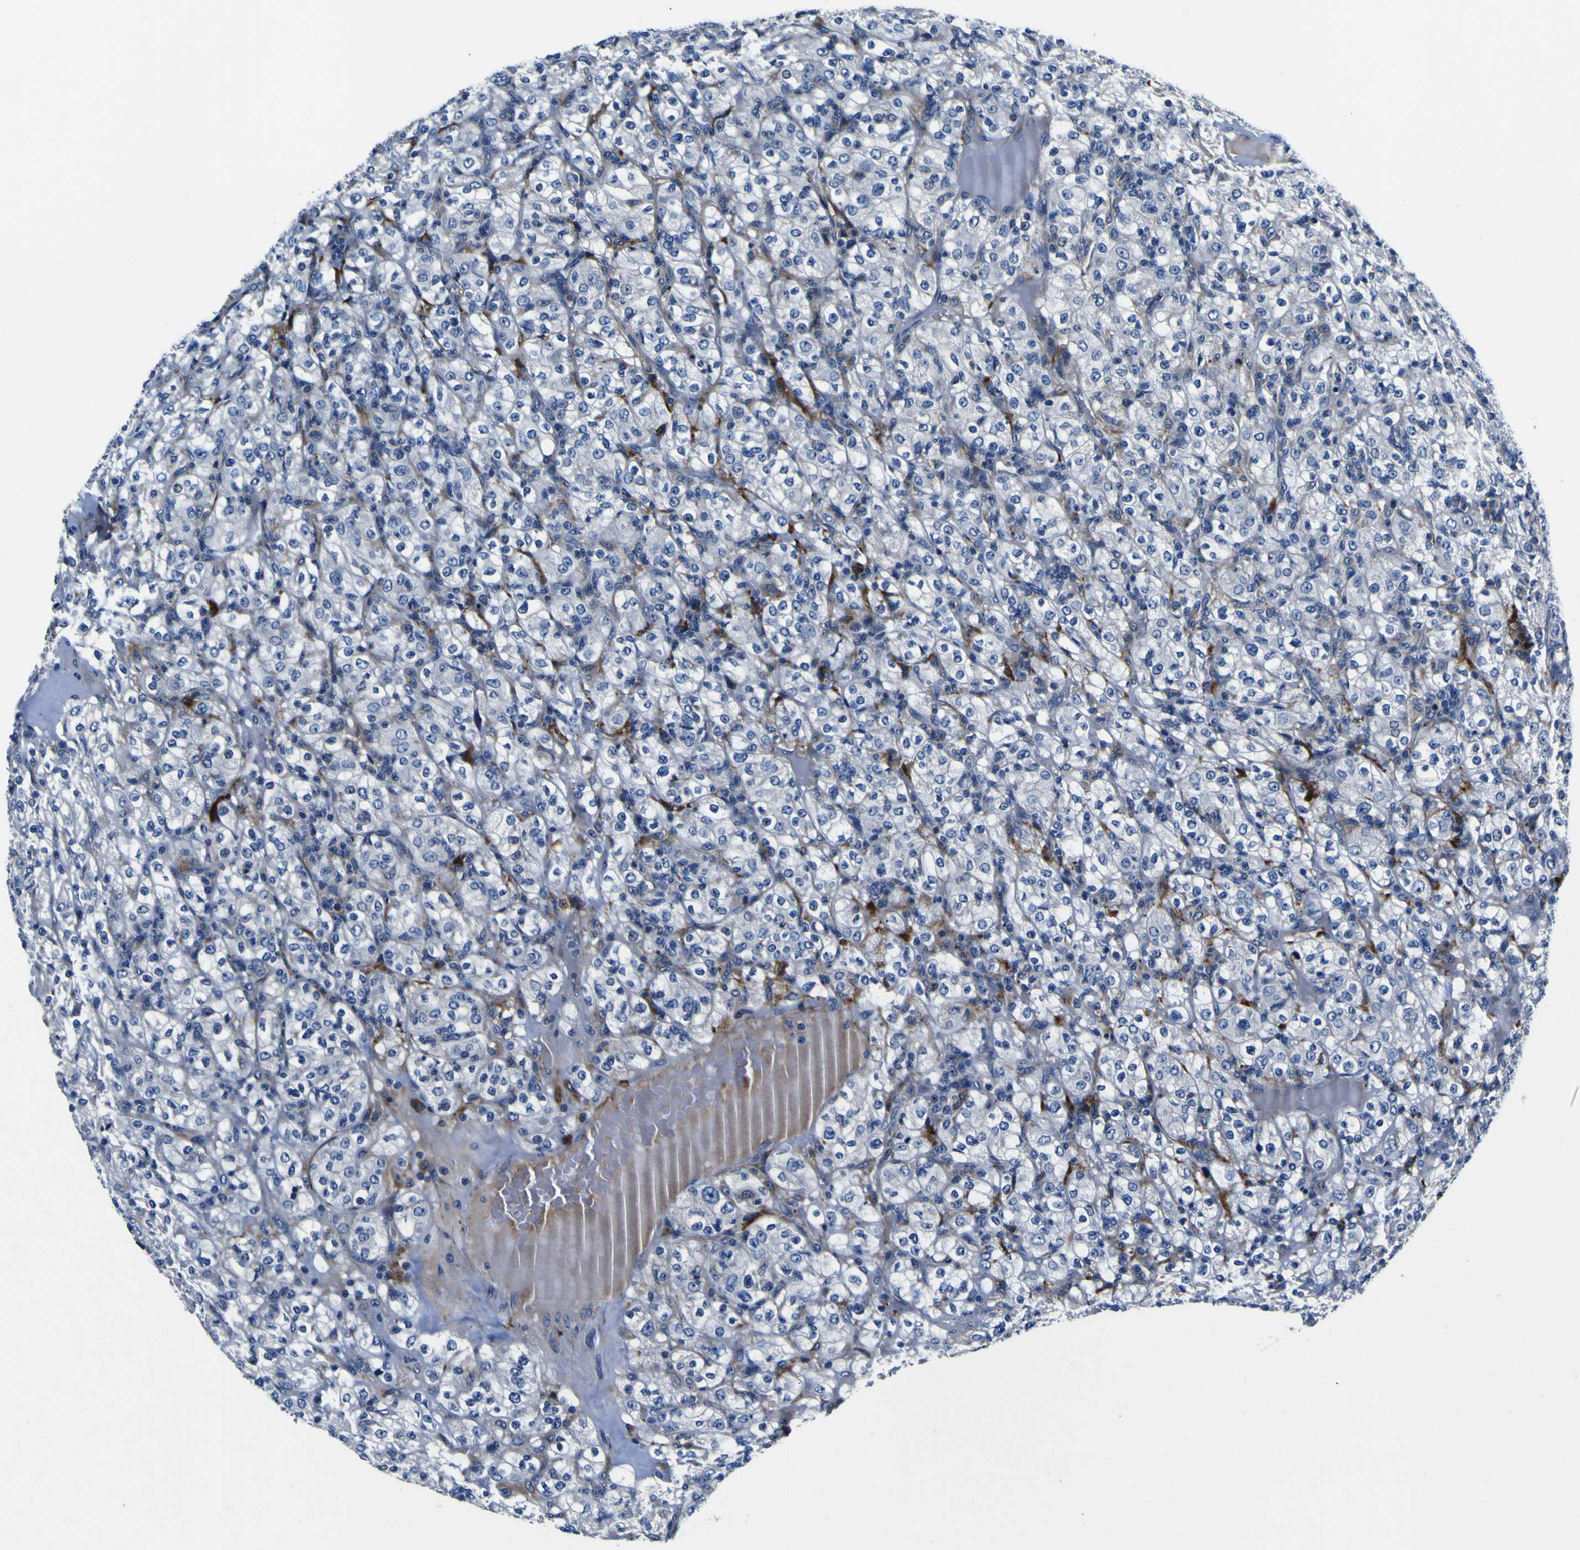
{"staining": {"intensity": "weak", "quantity": "<25%", "location": "cytoplasmic/membranous"}, "tissue": "renal cancer", "cell_type": "Tumor cells", "image_type": "cancer", "snomed": [{"axis": "morphology", "description": "Normal tissue, NOS"}, {"axis": "morphology", "description": "Adenocarcinoma, NOS"}, {"axis": "topography", "description": "Kidney"}], "caption": "Protein analysis of renal cancer (adenocarcinoma) exhibits no significant positivity in tumor cells.", "gene": "AGAP3", "patient": {"sex": "female", "age": 72}}